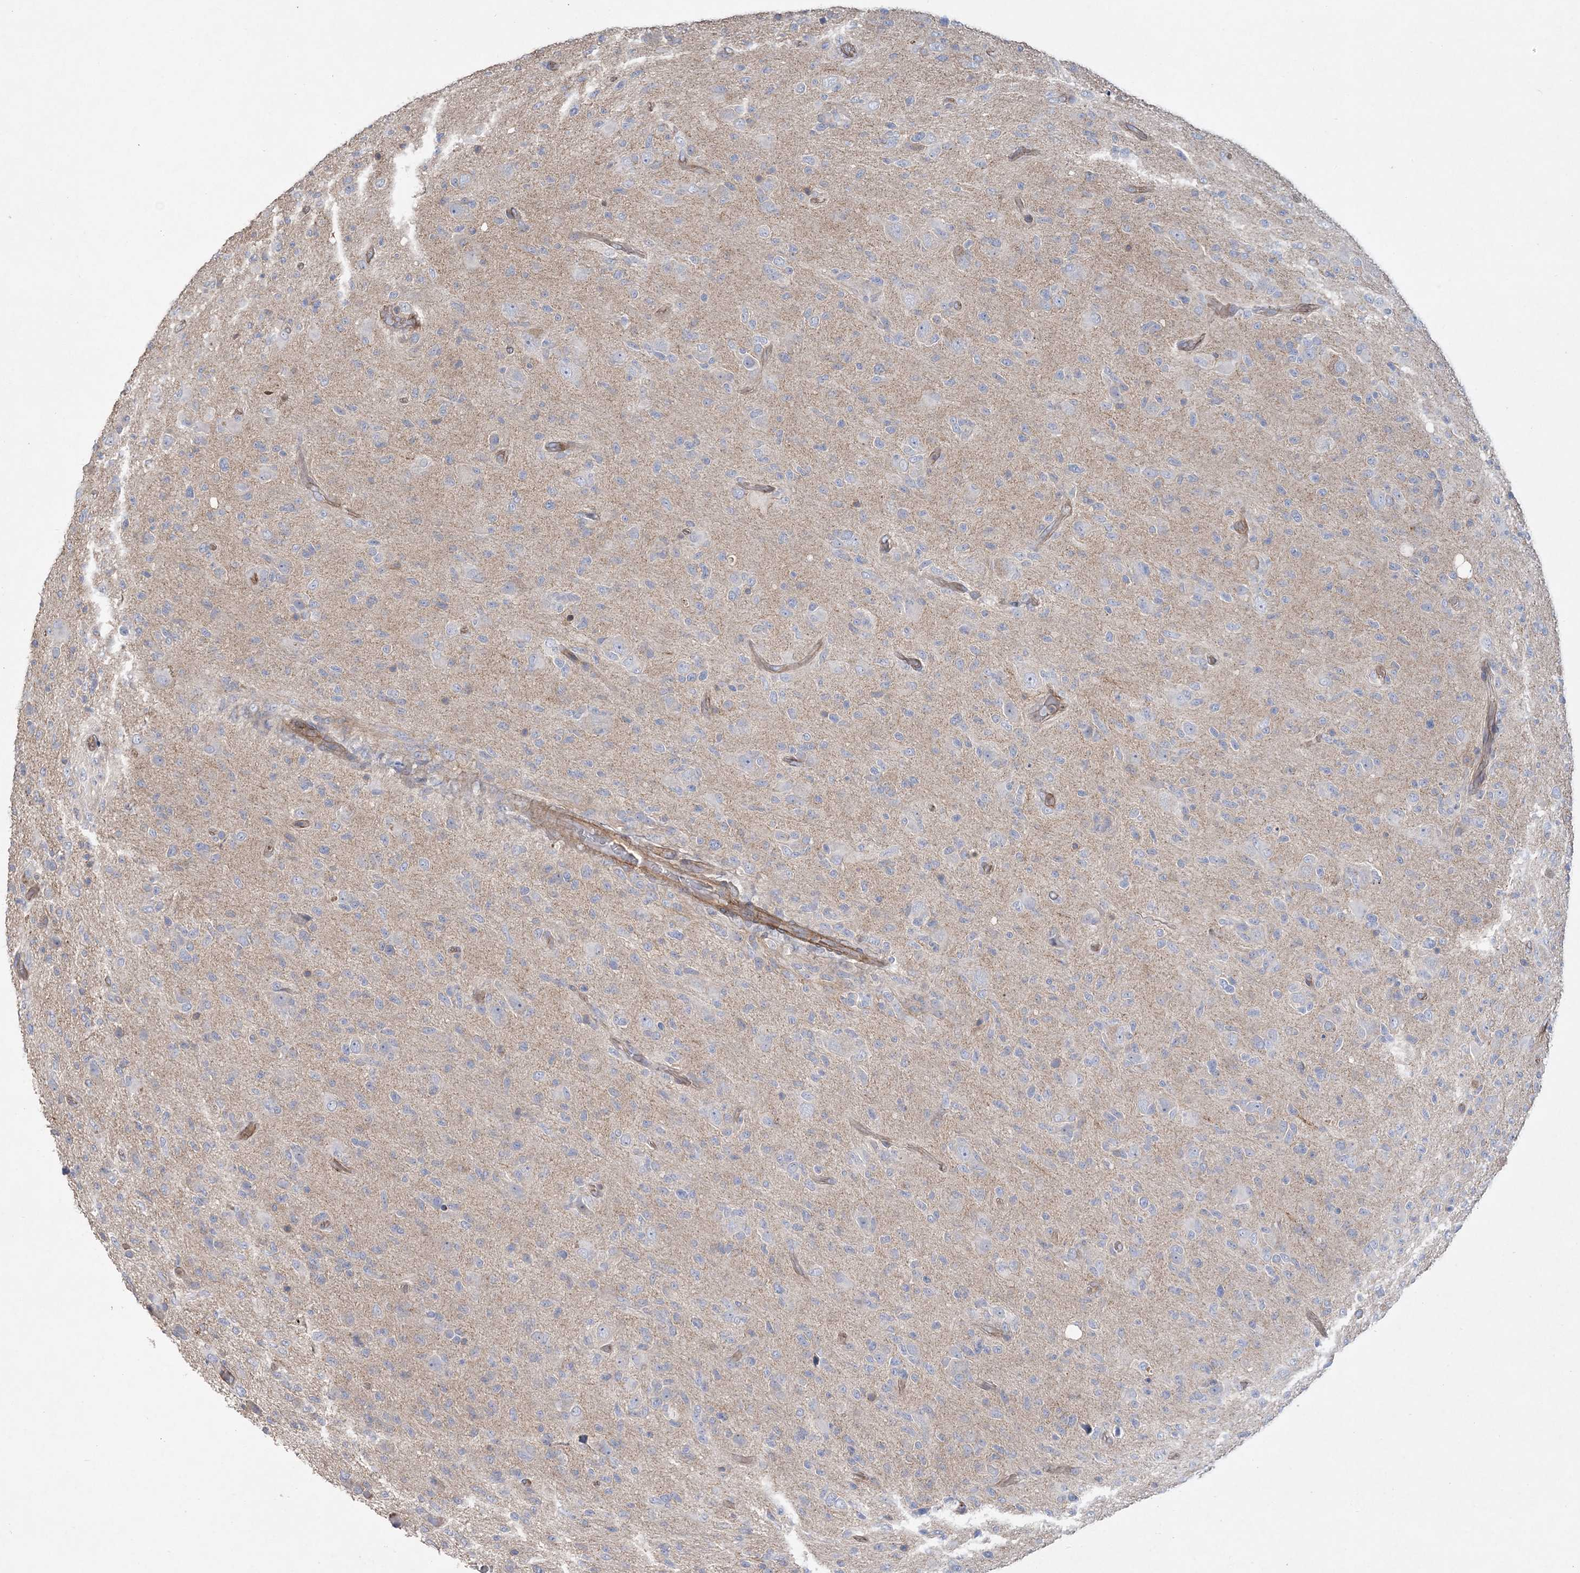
{"staining": {"intensity": "negative", "quantity": "none", "location": "none"}, "tissue": "glioma", "cell_type": "Tumor cells", "image_type": "cancer", "snomed": [{"axis": "morphology", "description": "Glioma, malignant, High grade"}, {"axis": "topography", "description": "Brain"}], "caption": "This is an immunohistochemistry micrograph of human malignant glioma (high-grade). There is no expression in tumor cells.", "gene": "PIGC", "patient": {"sex": "female", "age": 57}}